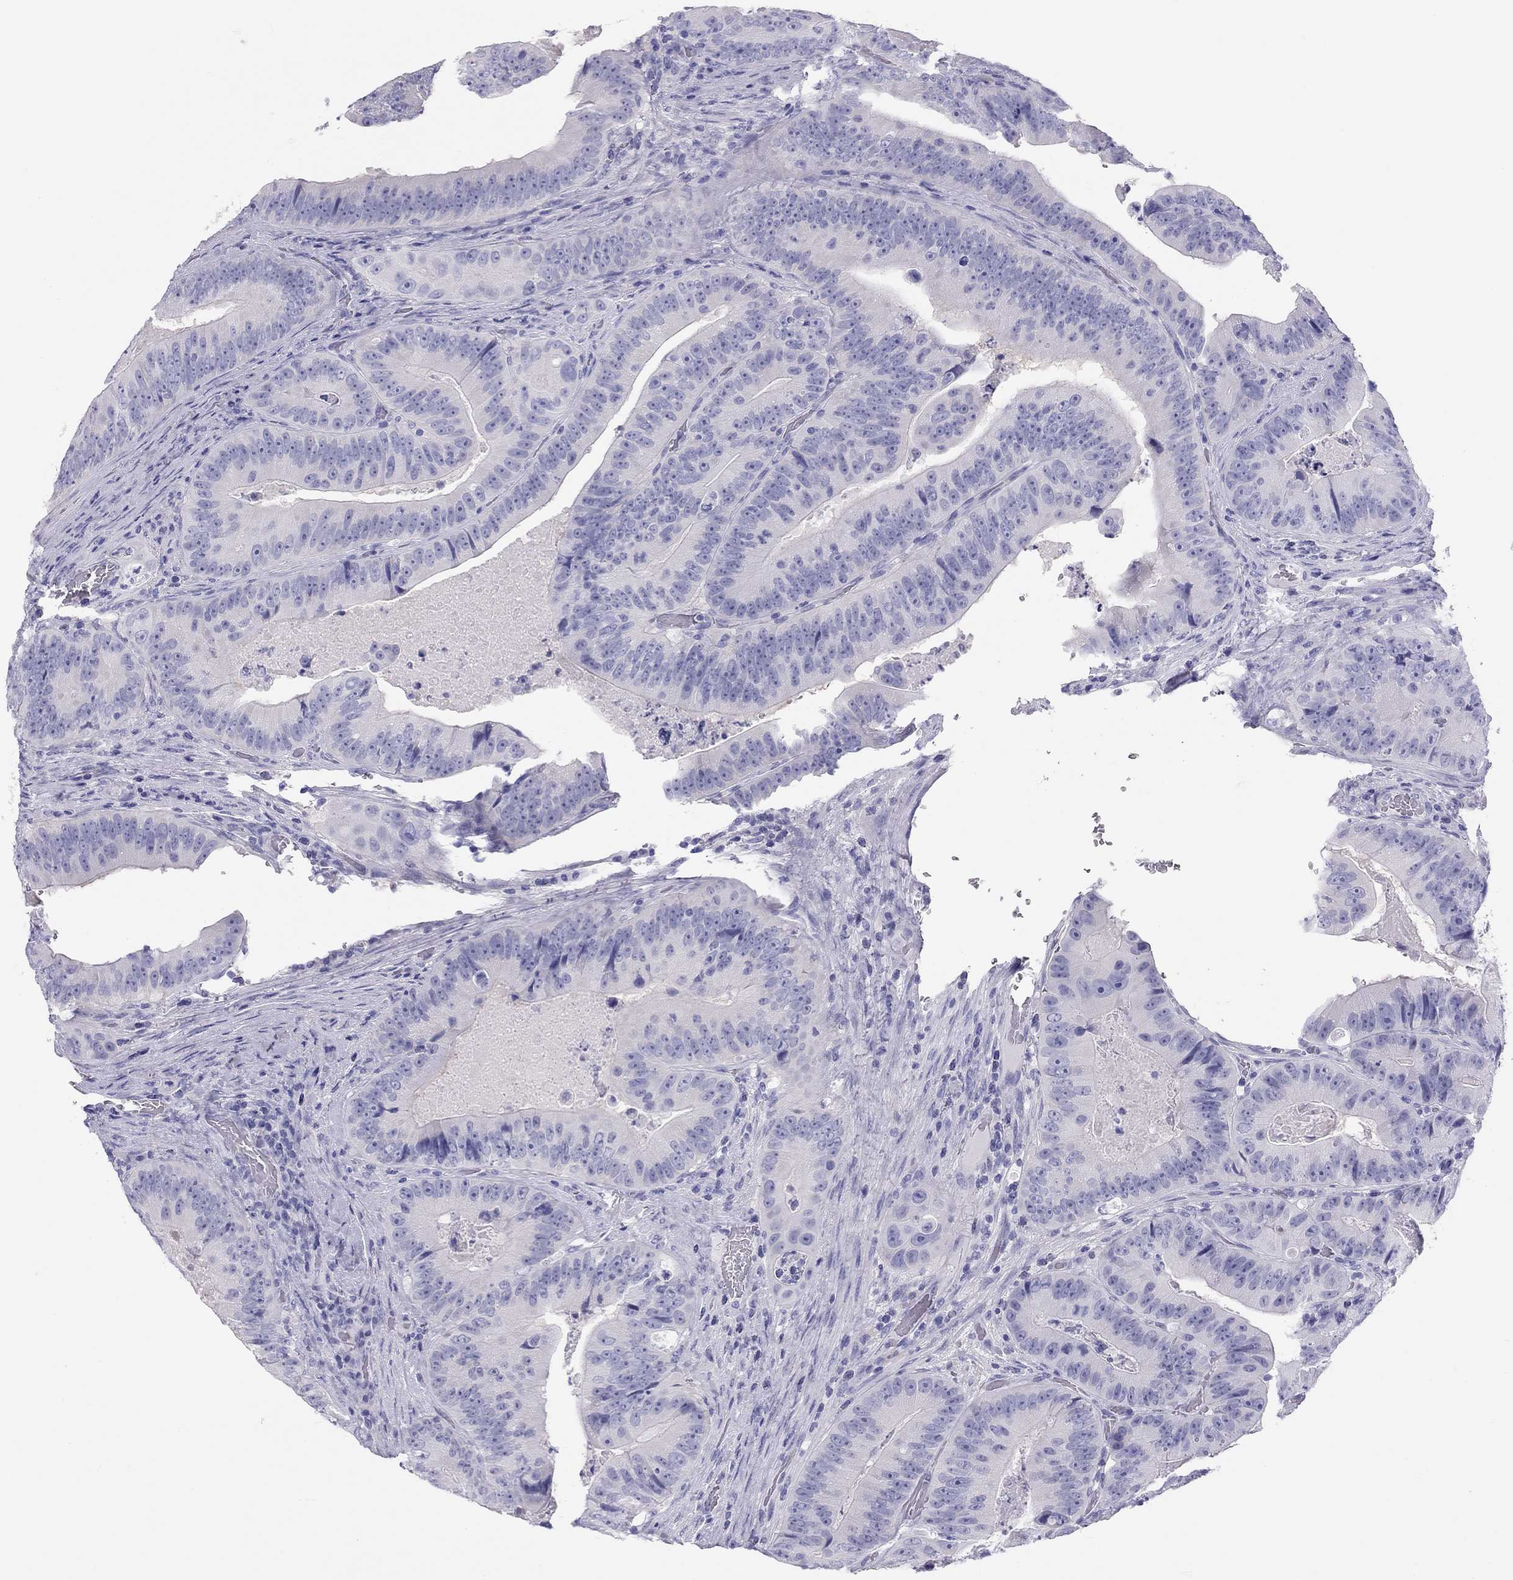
{"staining": {"intensity": "negative", "quantity": "none", "location": "none"}, "tissue": "colorectal cancer", "cell_type": "Tumor cells", "image_type": "cancer", "snomed": [{"axis": "morphology", "description": "Adenocarcinoma, NOS"}, {"axis": "topography", "description": "Colon"}], "caption": "Immunohistochemical staining of human adenocarcinoma (colorectal) displays no significant expression in tumor cells.", "gene": "PSMB11", "patient": {"sex": "female", "age": 86}}